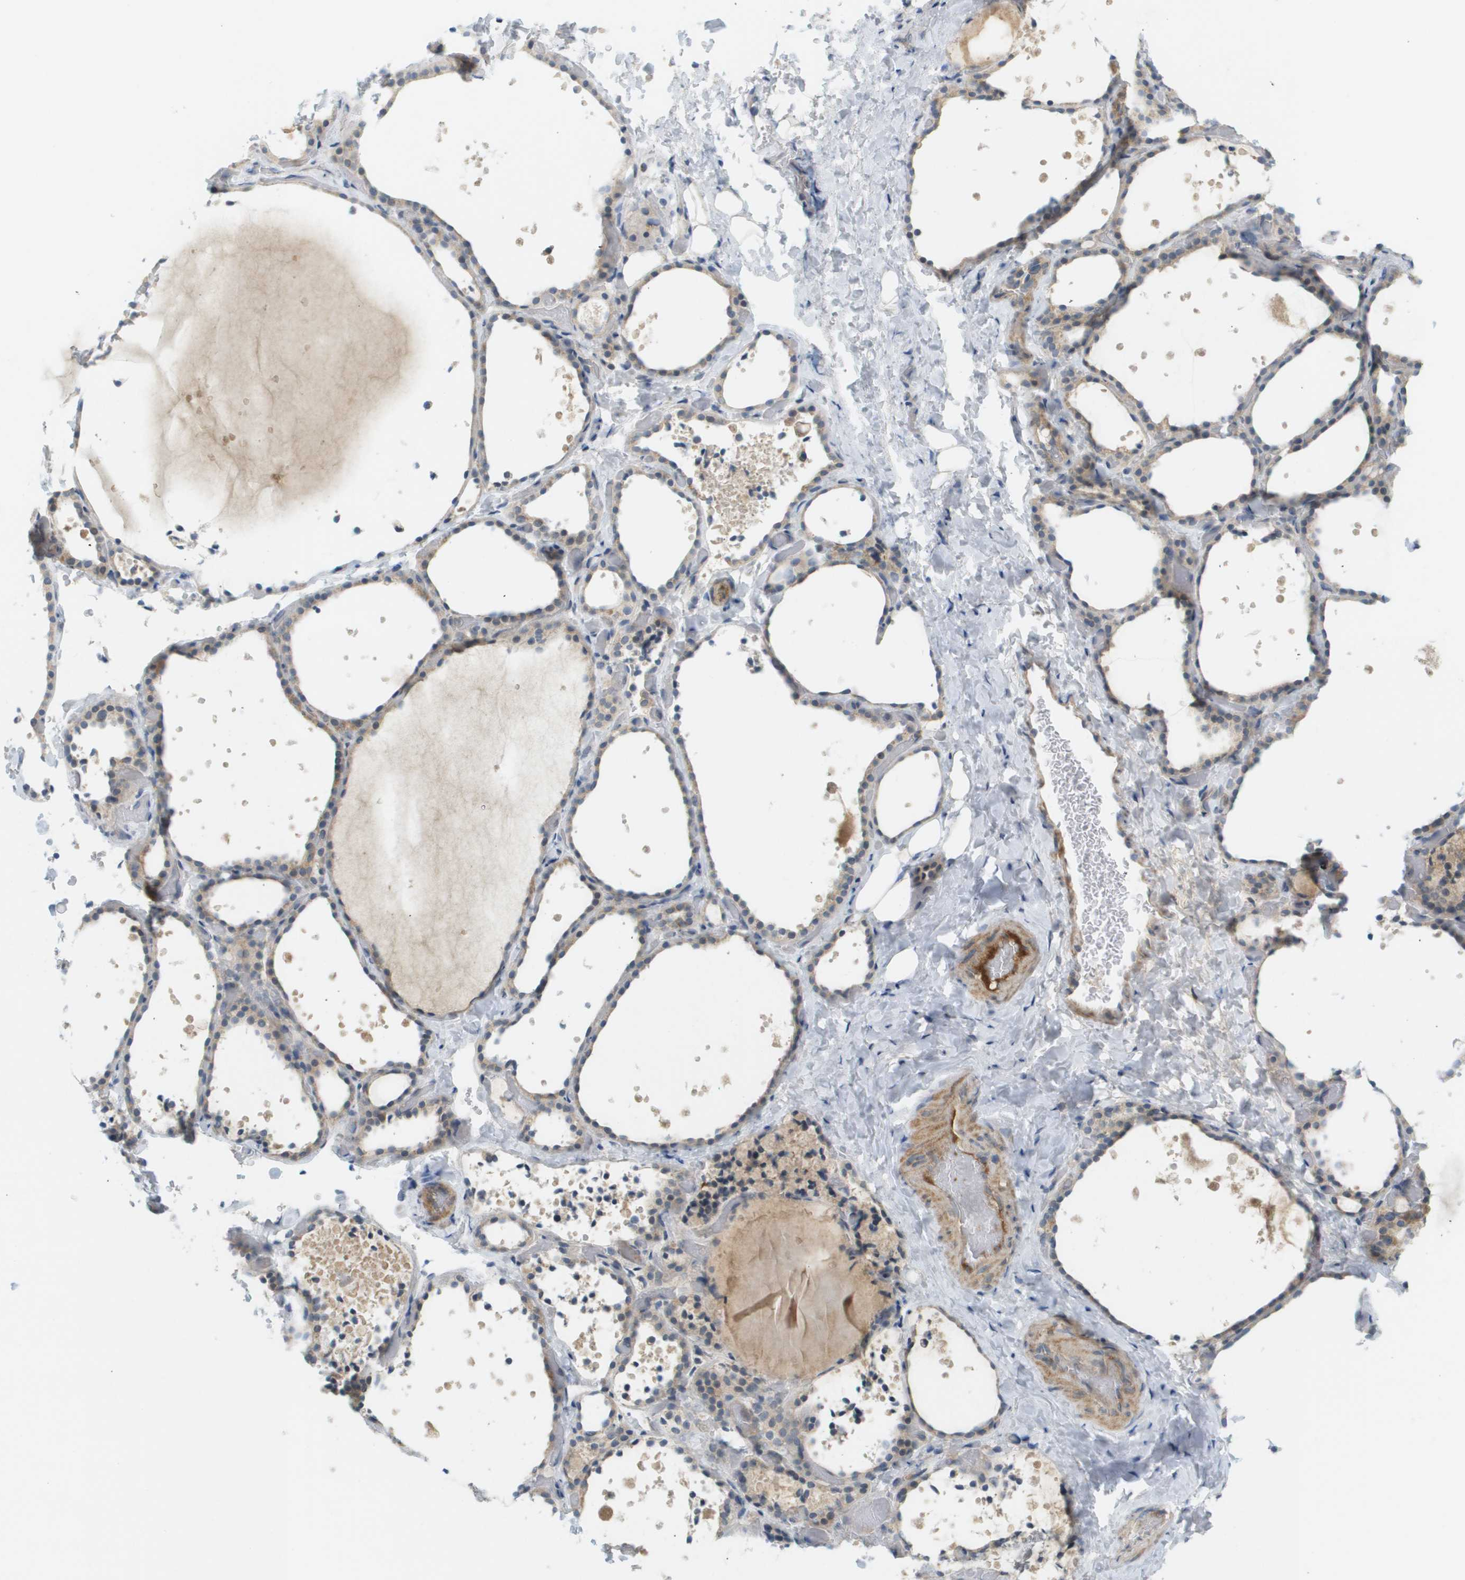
{"staining": {"intensity": "weak", "quantity": "<25%", "location": "cytoplasmic/membranous"}, "tissue": "thyroid gland", "cell_type": "Glandular cells", "image_type": "normal", "snomed": [{"axis": "morphology", "description": "Normal tissue, NOS"}, {"axis": "topography", "description": "Thyroid gland"}], "caption": "IHC histopathology image of unremarkable human thyroid gland stained for a protein (brown), which displays no expression in glandular cells.", "gene": "PROC", "patient": {"sex": "female", "age": 44}}